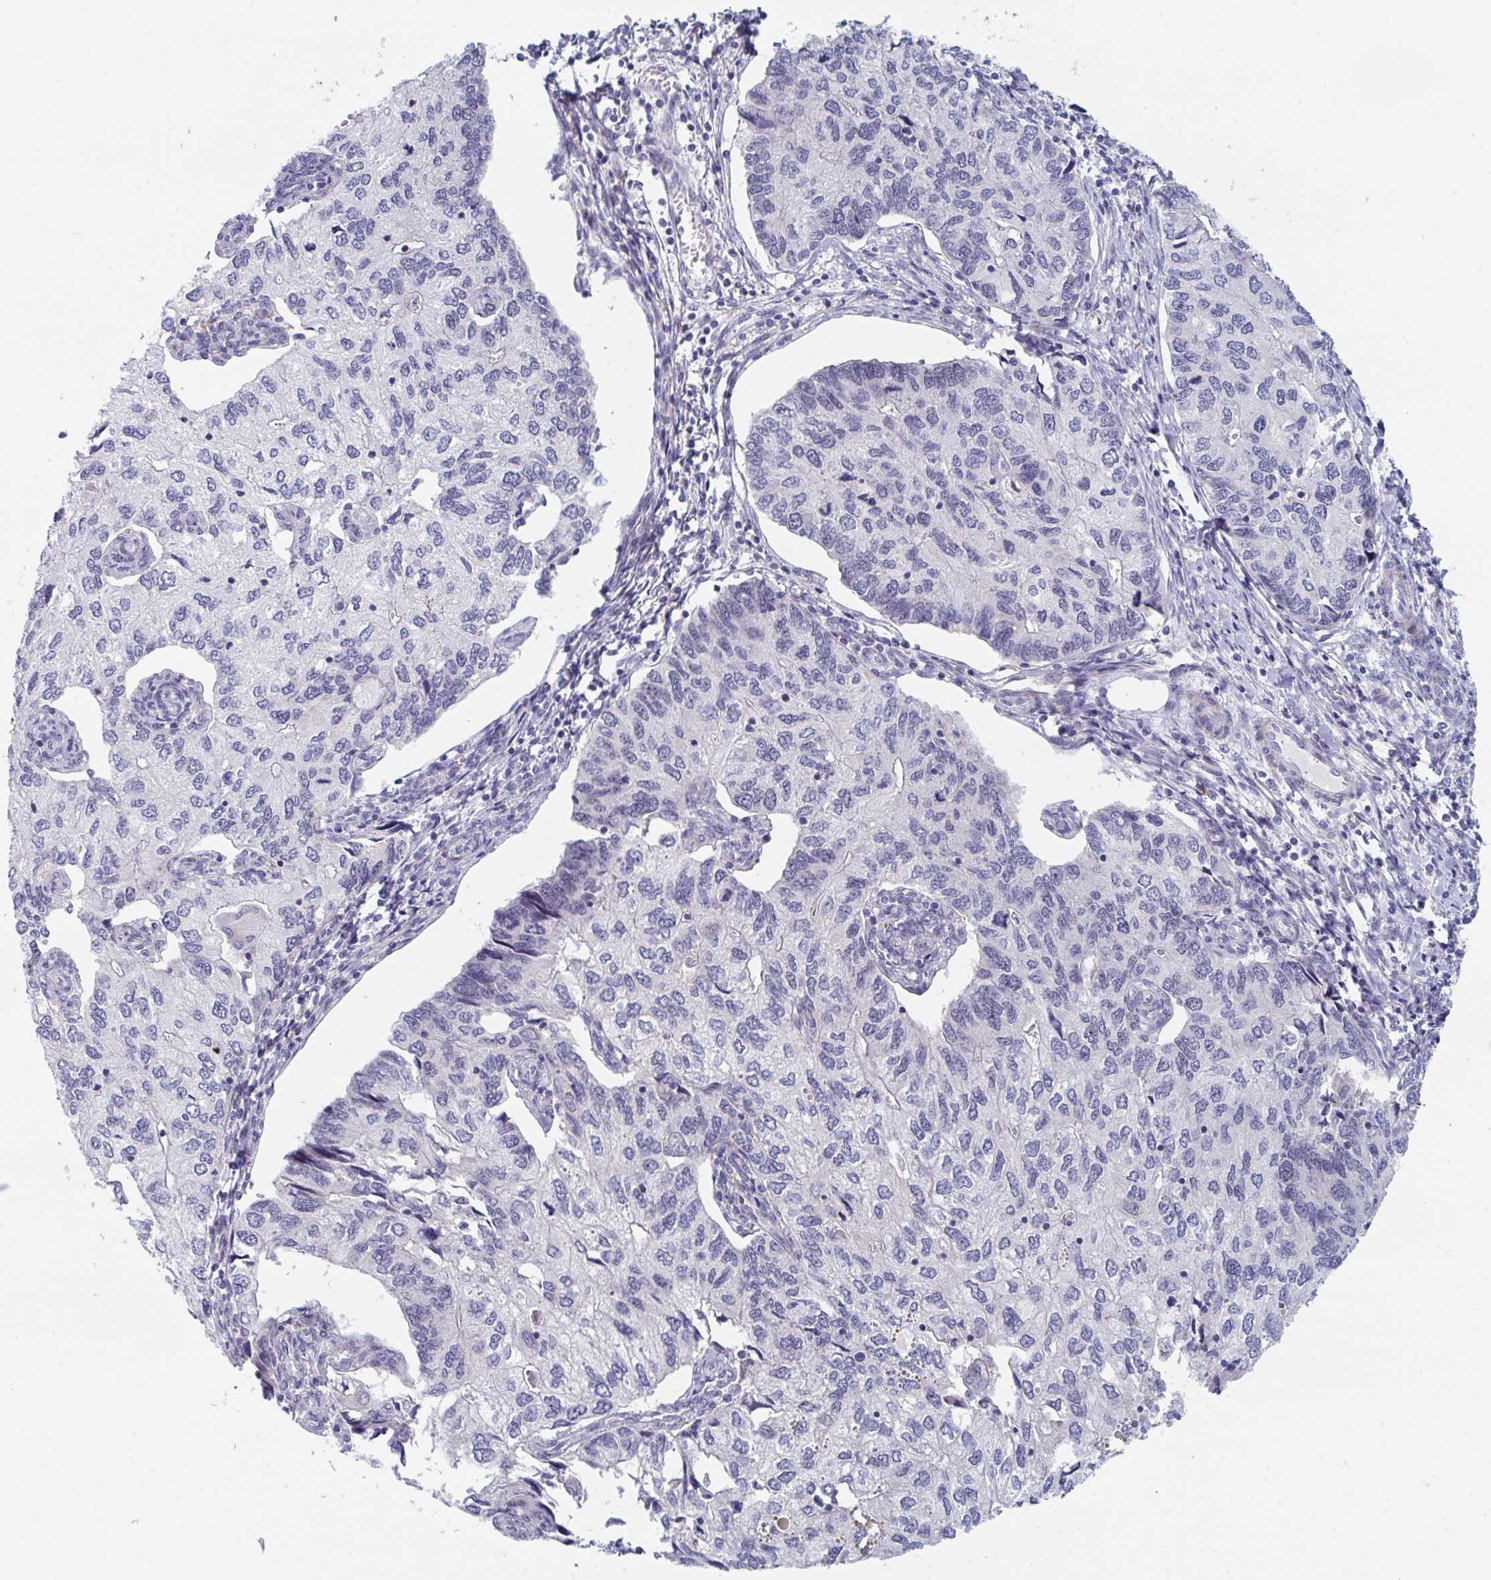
{"staining": {"intensity": "negative", "quantity": "none", "location": "none"}, "tissue": "endometrial cancer", "cell_type": "Tumor cells", "image_type": "cancer", "snomed": [{"axis": "morphology", "description": "Carcinoma, NOS"}, {"axis": "topography", "description": "Uterus"}], "caption": "Immunohistochemical staining of endometrial cancer (carcinoma) shows no significant expression in tumor cells. (DAB (3,3'-diaminobenzidine) immunohistochemistry (IHC) with hematoxylin counter stain).", "gene": "CENPT", "patient": {"sex": "female", "age": 76}}